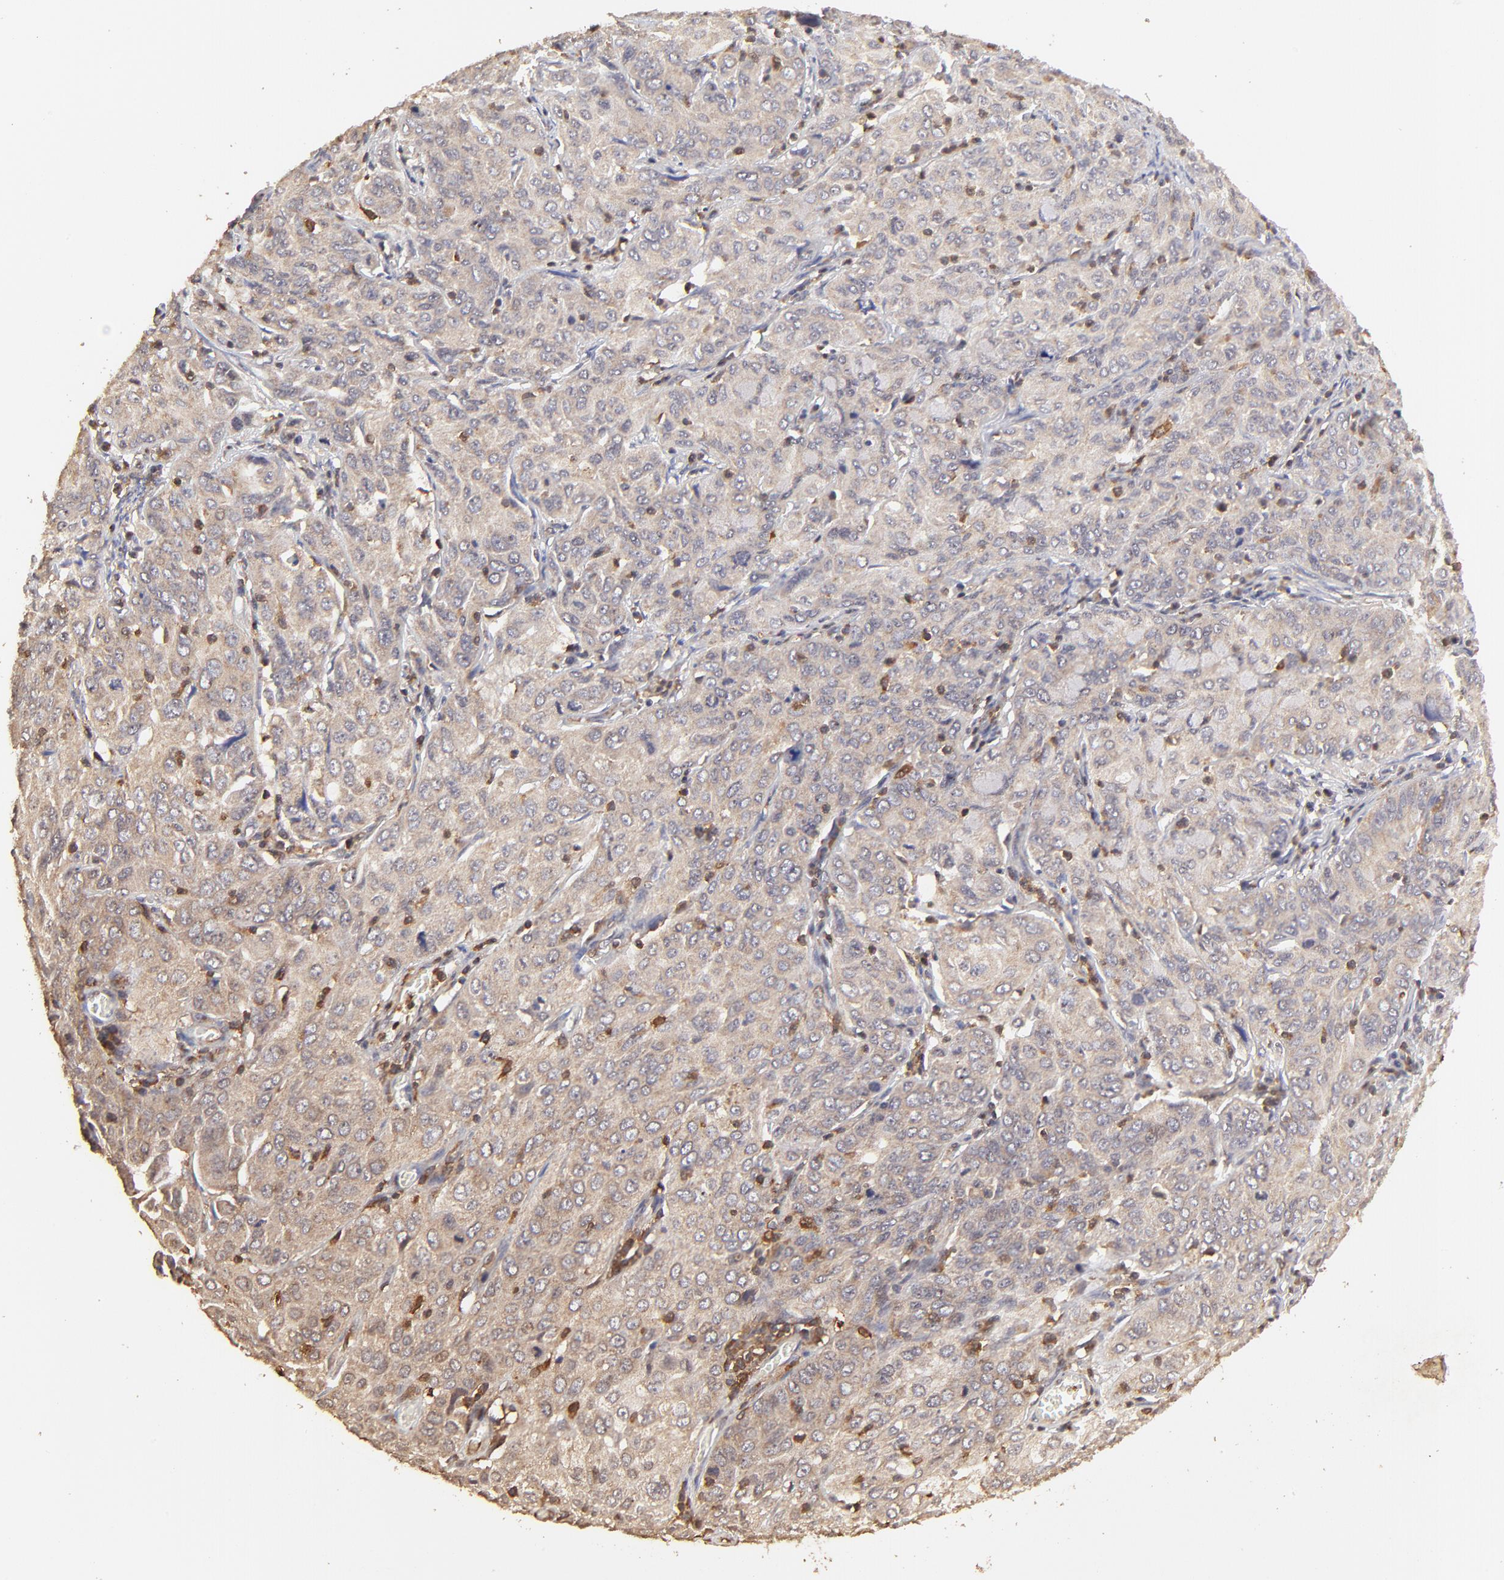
{"staining": {"intensity": "weak", "quantity": ">75%", "location": "cytoplasmic/membranous"}, "tissue": "cervical cancer", "cell_type": "Tumor cells", "image_type": "cancer", "snomed": [{"axis": "morphology", "description": "Squamous cell carcinoma, NOS"}, {"axis": "topography", "description": "Cervix"}], "caption": "DAB (3,3'-diaminobenzidine) immunohistochemical staining of cervical cancer (squamous cell carcinoma) reveals weak cytoplasmic/membranous protein expression in about >75% of tumor cells.", "gene": "STON2", "patient": {"sex": "female", "age": 38}}